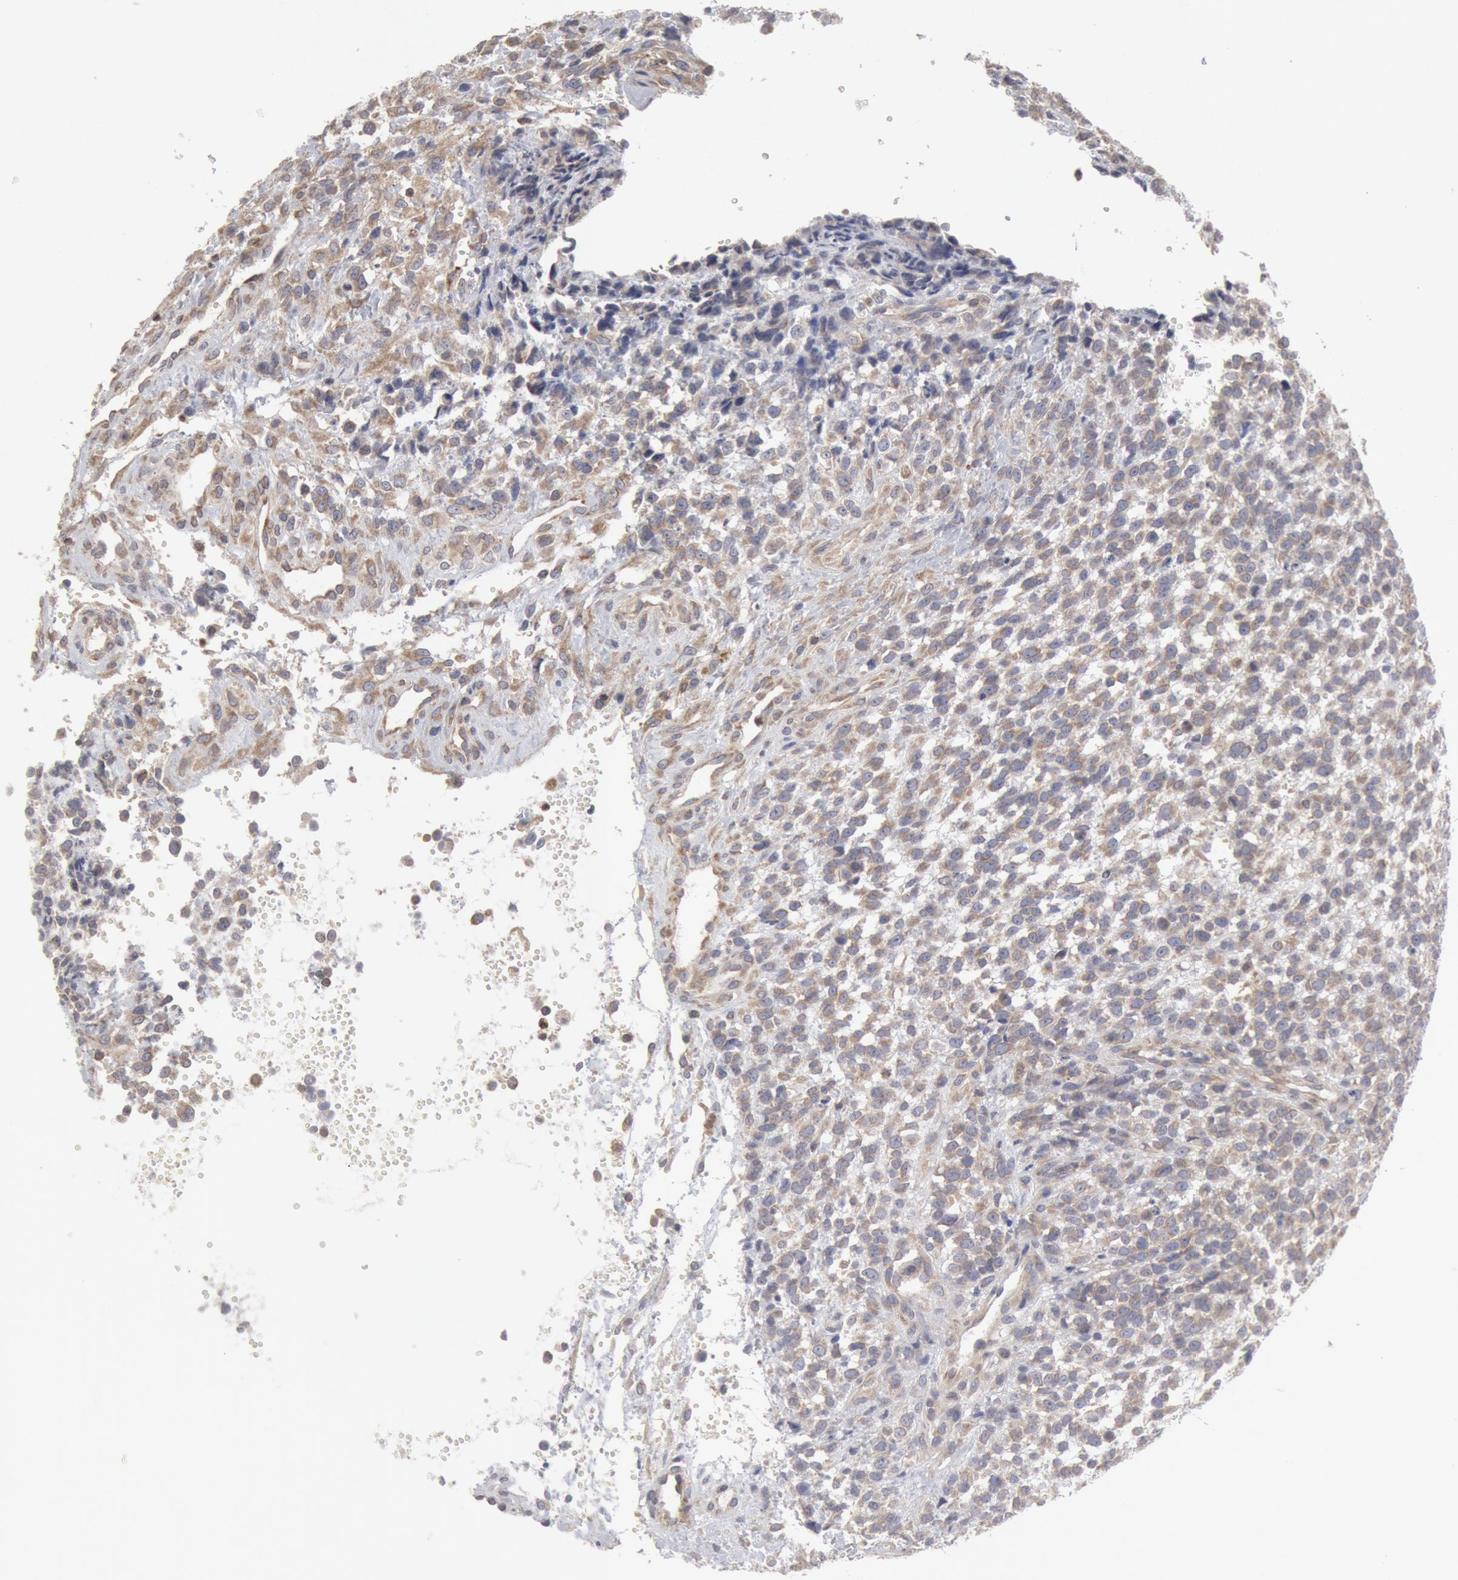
{"staining": {"intensity": "negative", "quantity": "none", "location": "none"}, "tissue": "glioma", "cell_type": "Tumor cells", "image_type": "cancer", "snomed": [{"axis": "morphology", "description": "Glioma, malignant, High grade"}, {"axis": "topography", "description": "Brain"}], "caption": "Immunohistochemistry micrograph of neoplastic tissue: human glioma stained with DAB exhibits no significant protein expression in tumor cells.", "gene": "OSBPL8", "patient": {"sex": "male", "age": 66}}